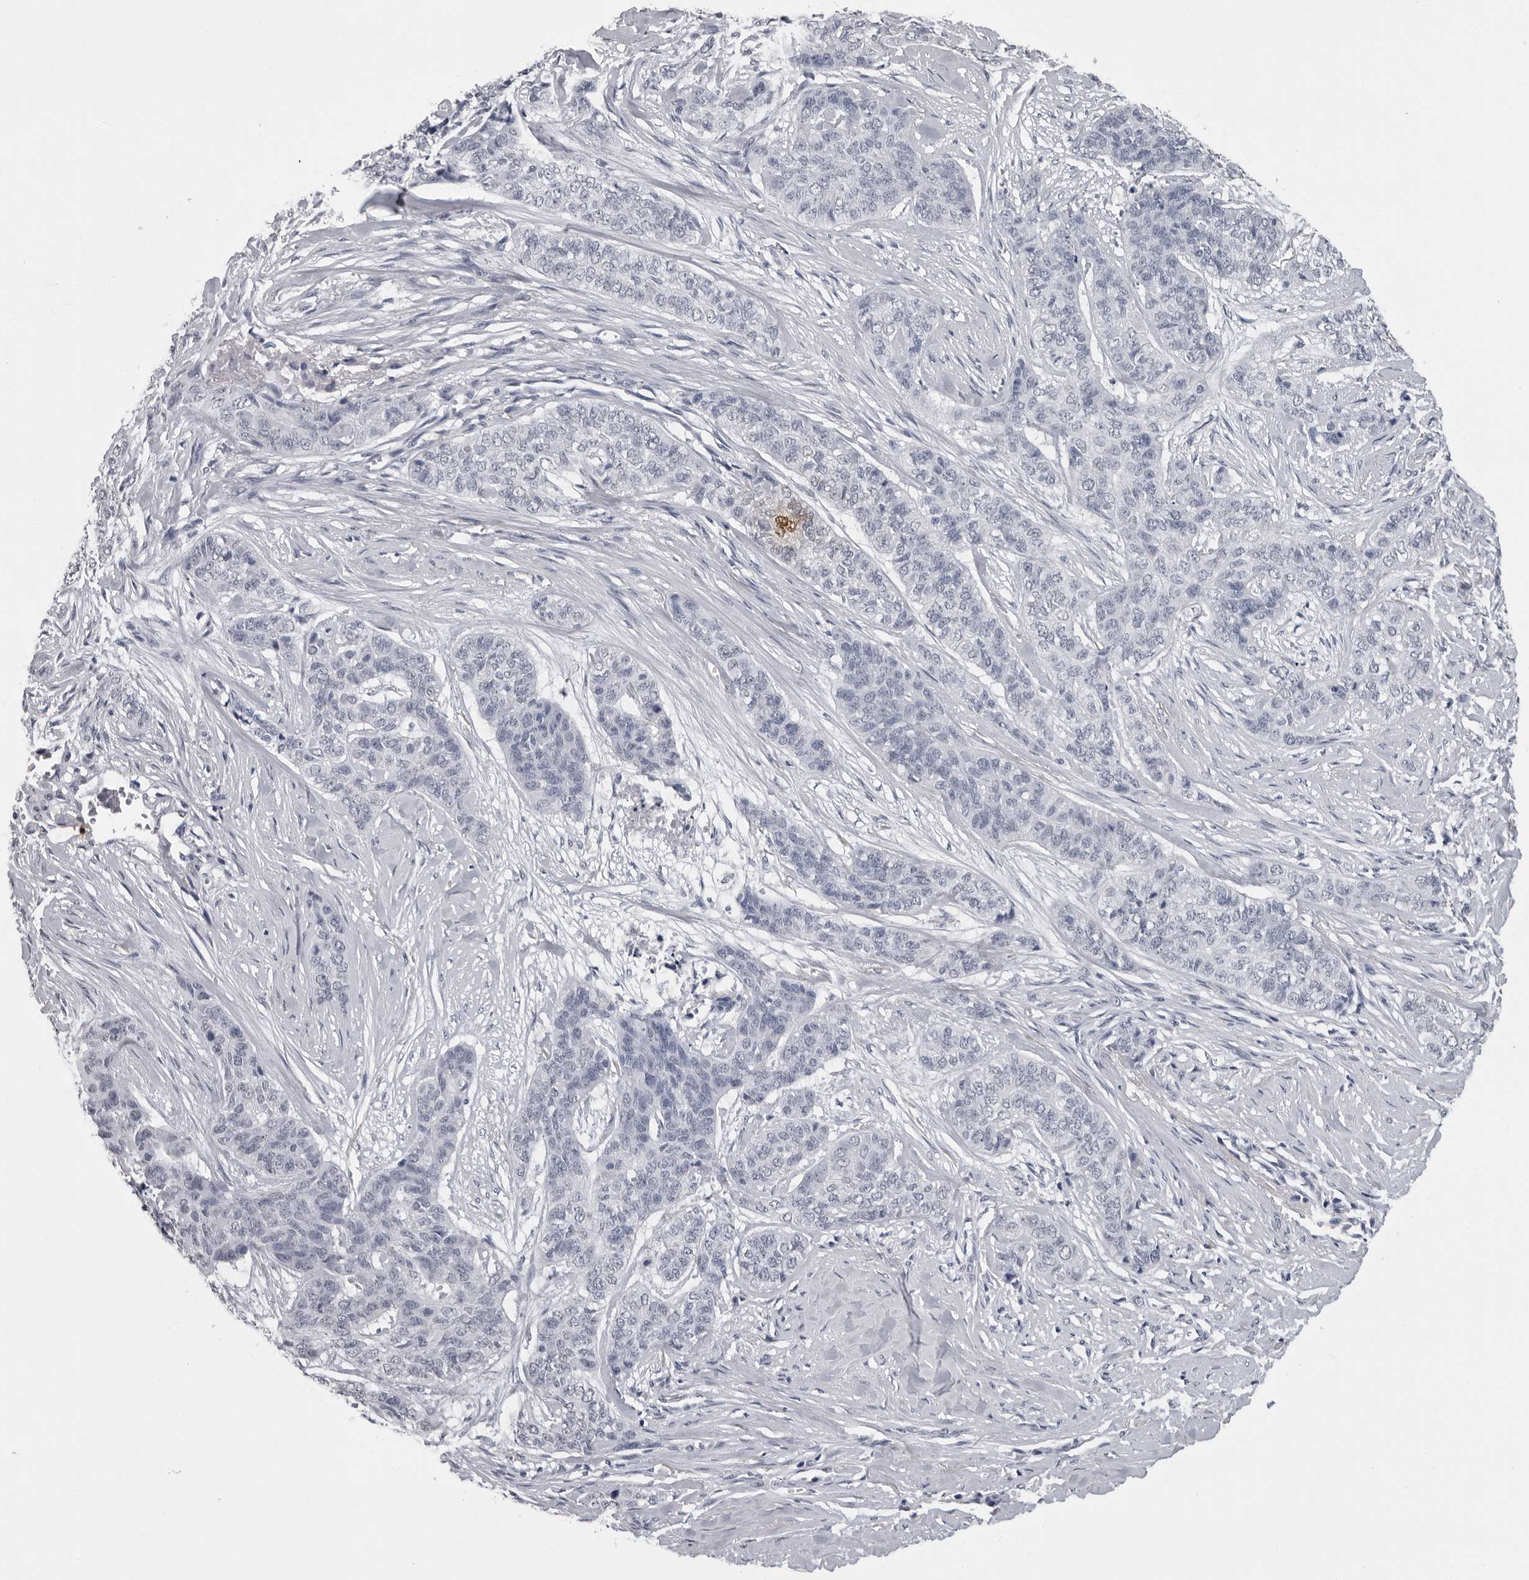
{"staining": {"intensity": "negative", "quantity": "none", "location": "none"}, "tissue": "skin cancer", "cell_type": "Tumor cells", "image_type": "cancer", "snomed": [{"axis": "morphology", "description": "Basal cell carcinoma"}, {"axis": "topography", "description": "Skin"}], "caption": "Photomicrograph shows no protein expression in tumor cells of skin cancer tissue.", "gene": "HEPACAM", "patient": {"sex": "female", "age": 64}}